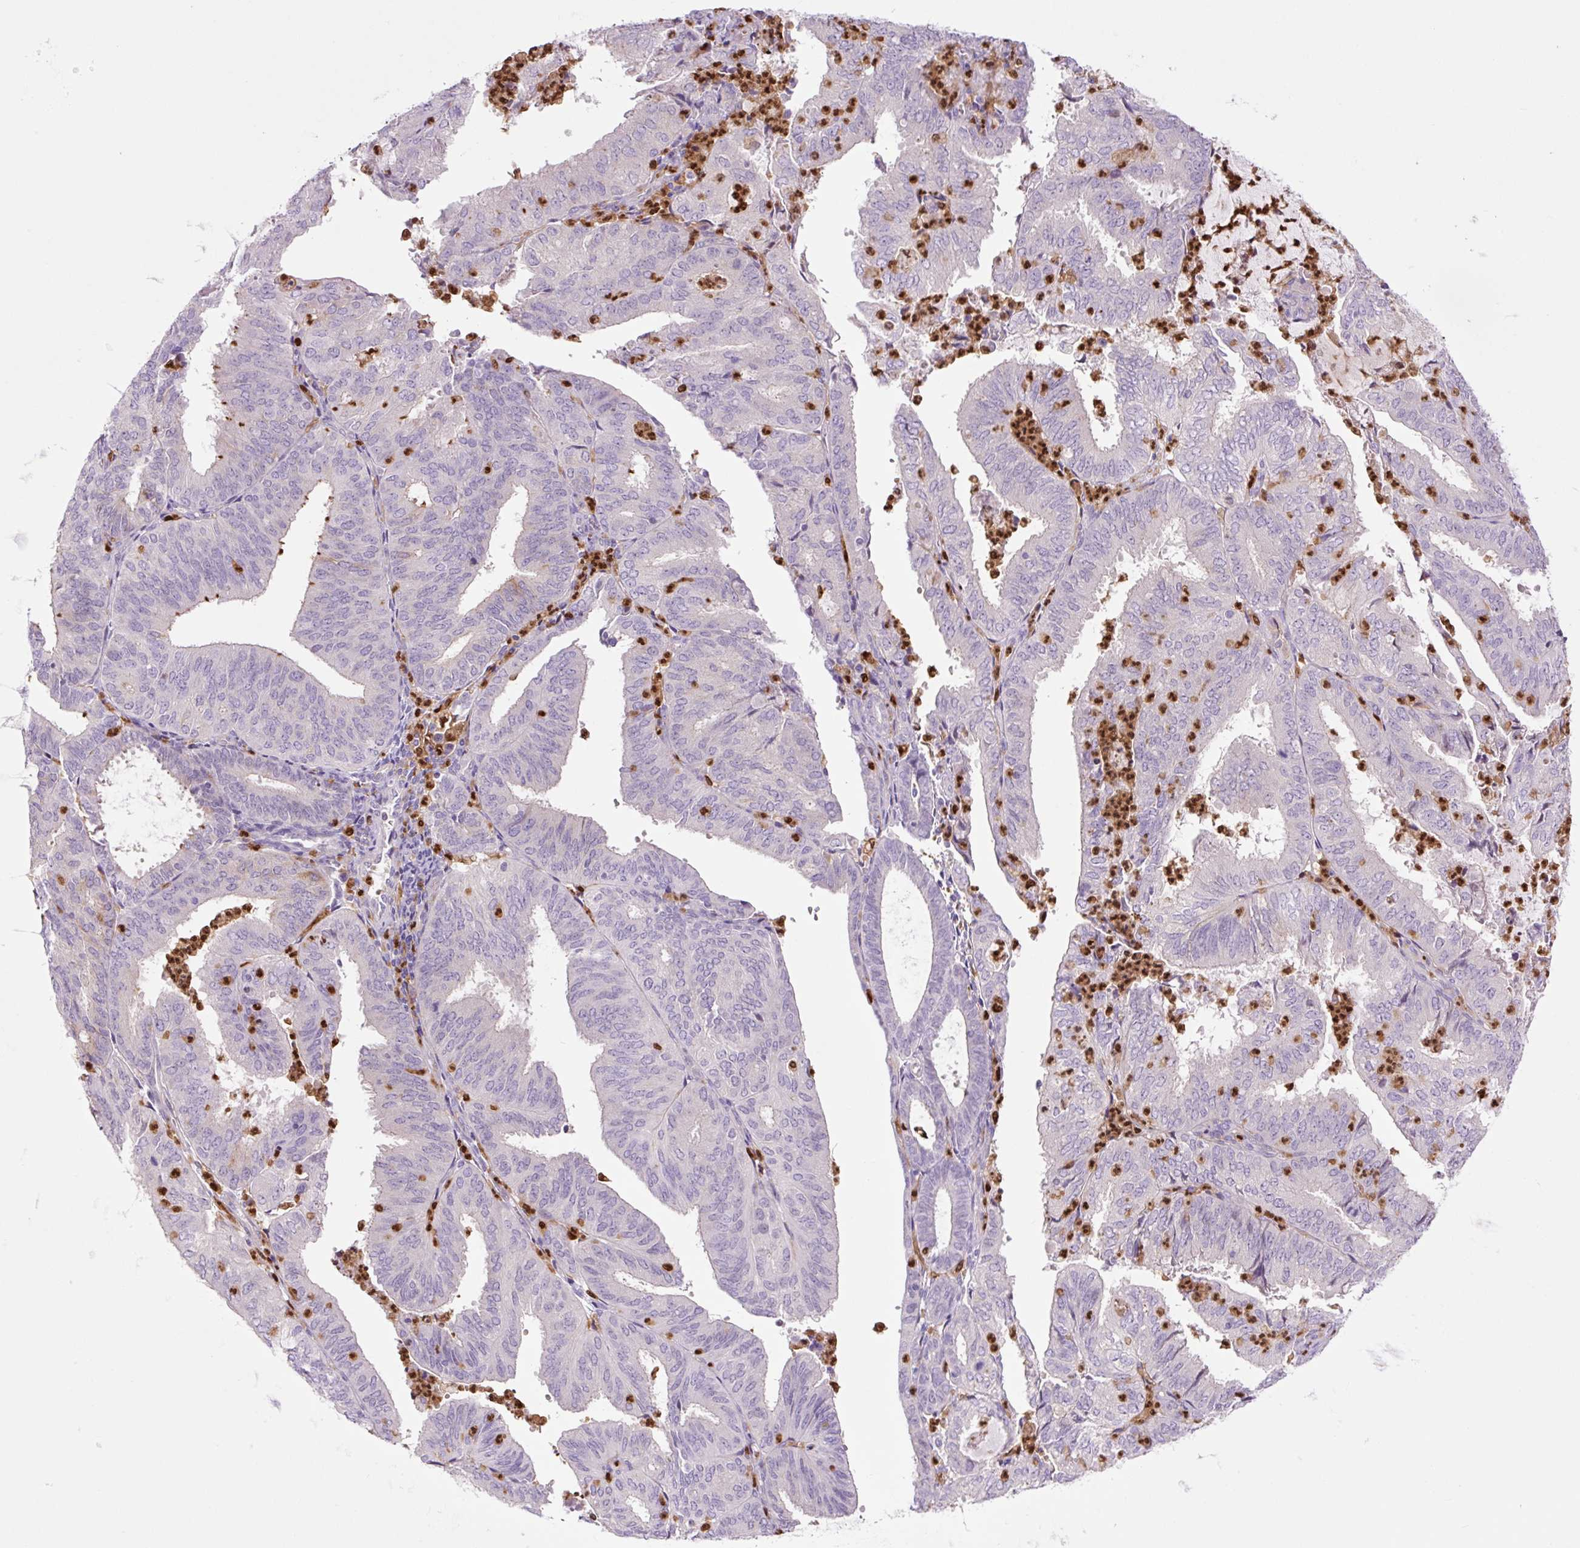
{"staining": {"intensity": "negative", "quantity": "none", "location": "none"}, "tissue": "endometrial cancer", "cell_type": "Tumor cells", "image_type": "cancer", "snomed": [{"axis": "morphology", "description": "Adenocarcinoma, NOS"}, {"axis": "topography", "description": "Uterus"}], "caption": "This is a image of immunohistochemistry (IHC) staining of adenocarcinoma (endometrial), which shows no positivity in tumor cells. (Immunohistochemistry, brightfield microscopy, high magnification).", "gene": "SPI1", "patient": {"sex": "female", "age": 60}}